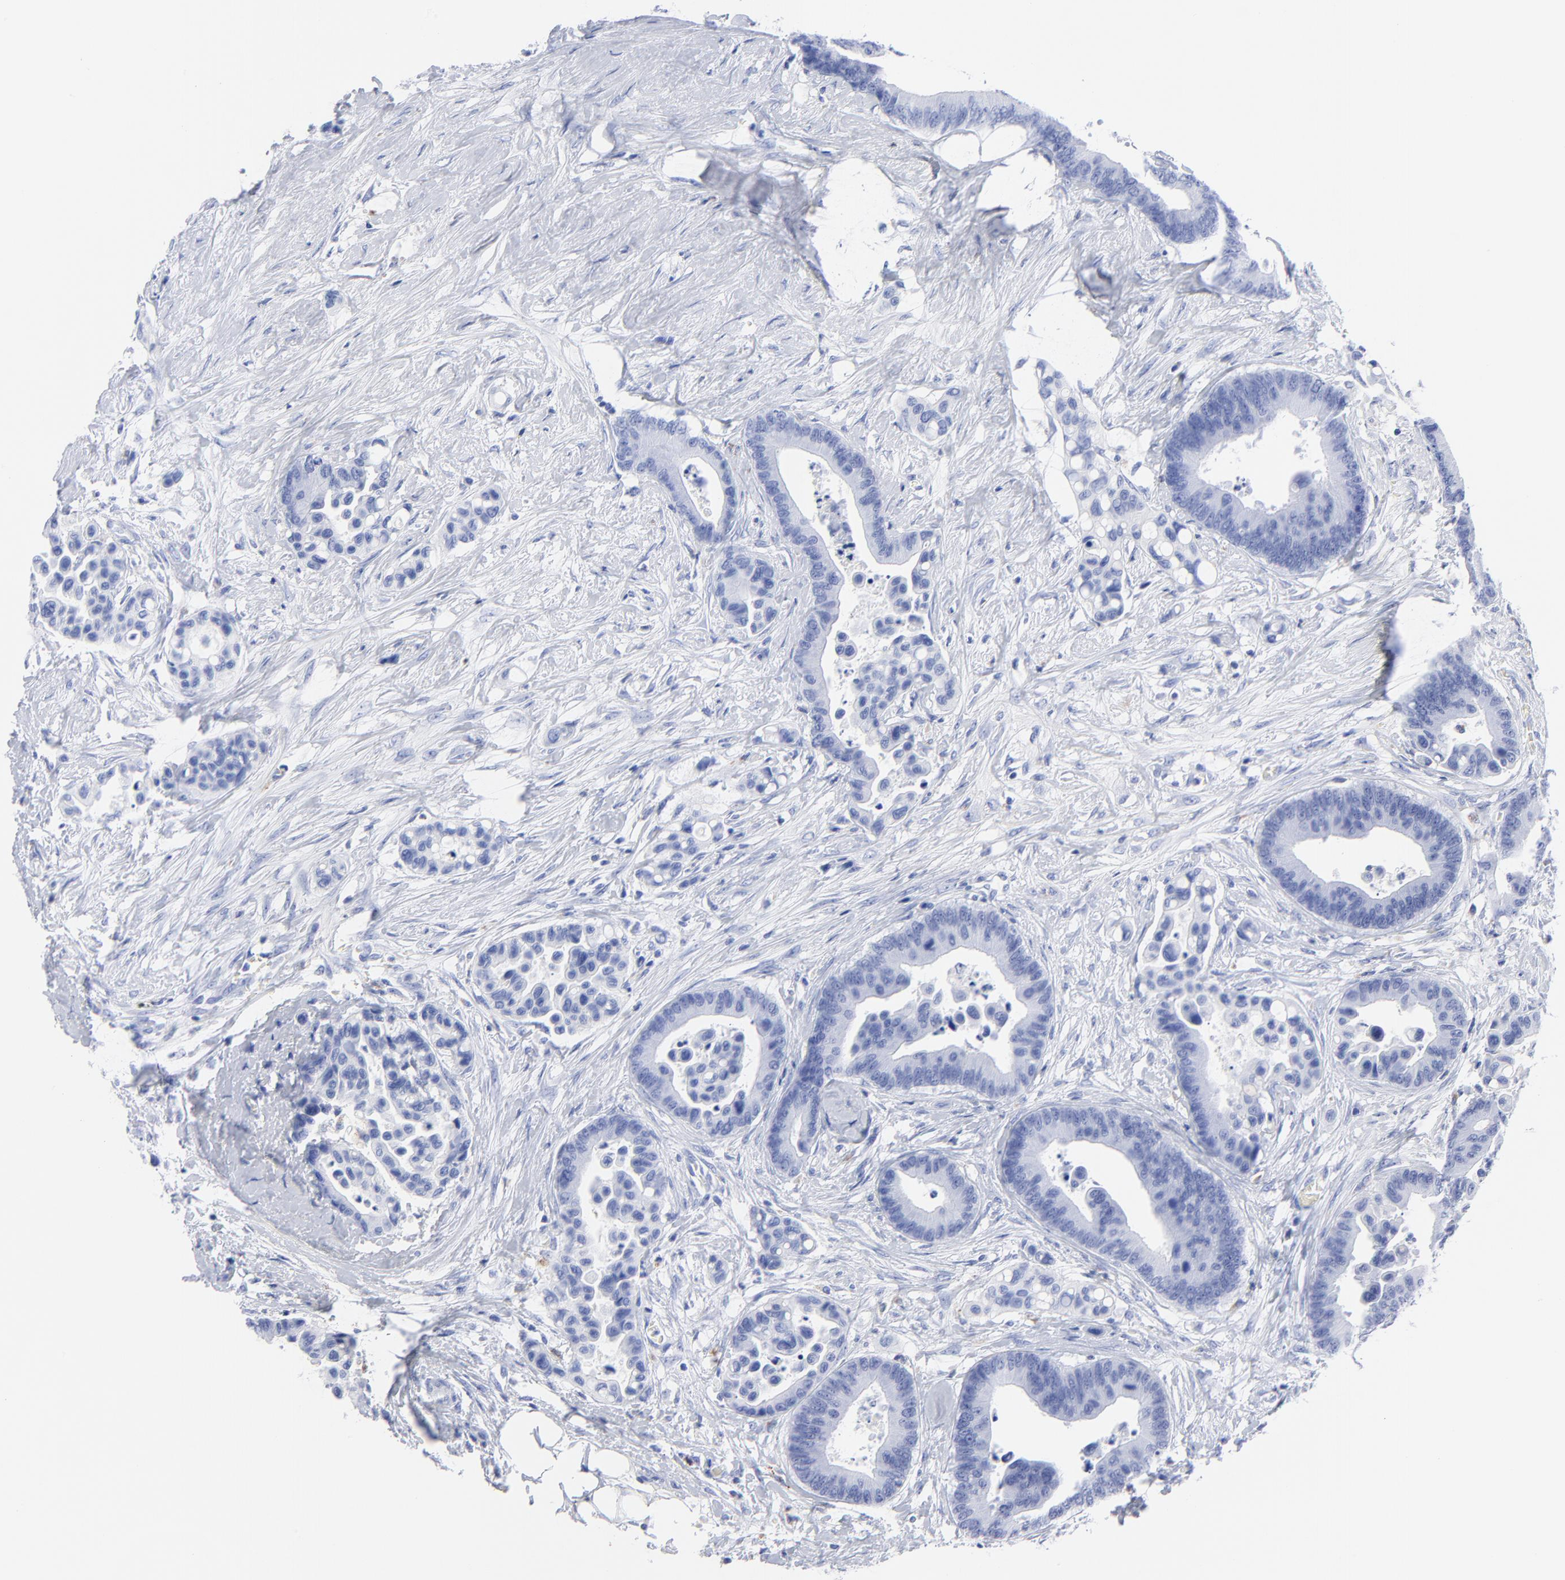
{"staining": {"intensity": "negative", "quantity": "none", "location": "none"}, "tissue": "colorectal cancer", "cell_type": "Tumor cells", "image_type": "cancer", "snomed": [{"axis": "morphology", "description": "Adenocarcinoma, NOS"}, {"axis": "topography", "description": "Colon"}], "caption": "Tumor cells are negative for protein expression in human adenocarcinoma (colorectal). (Brightfield microscopy of DAB immunohistochemistry at high magnification).", "gene": "CPVL", "patient": {"sex": "male", "age": 82}}